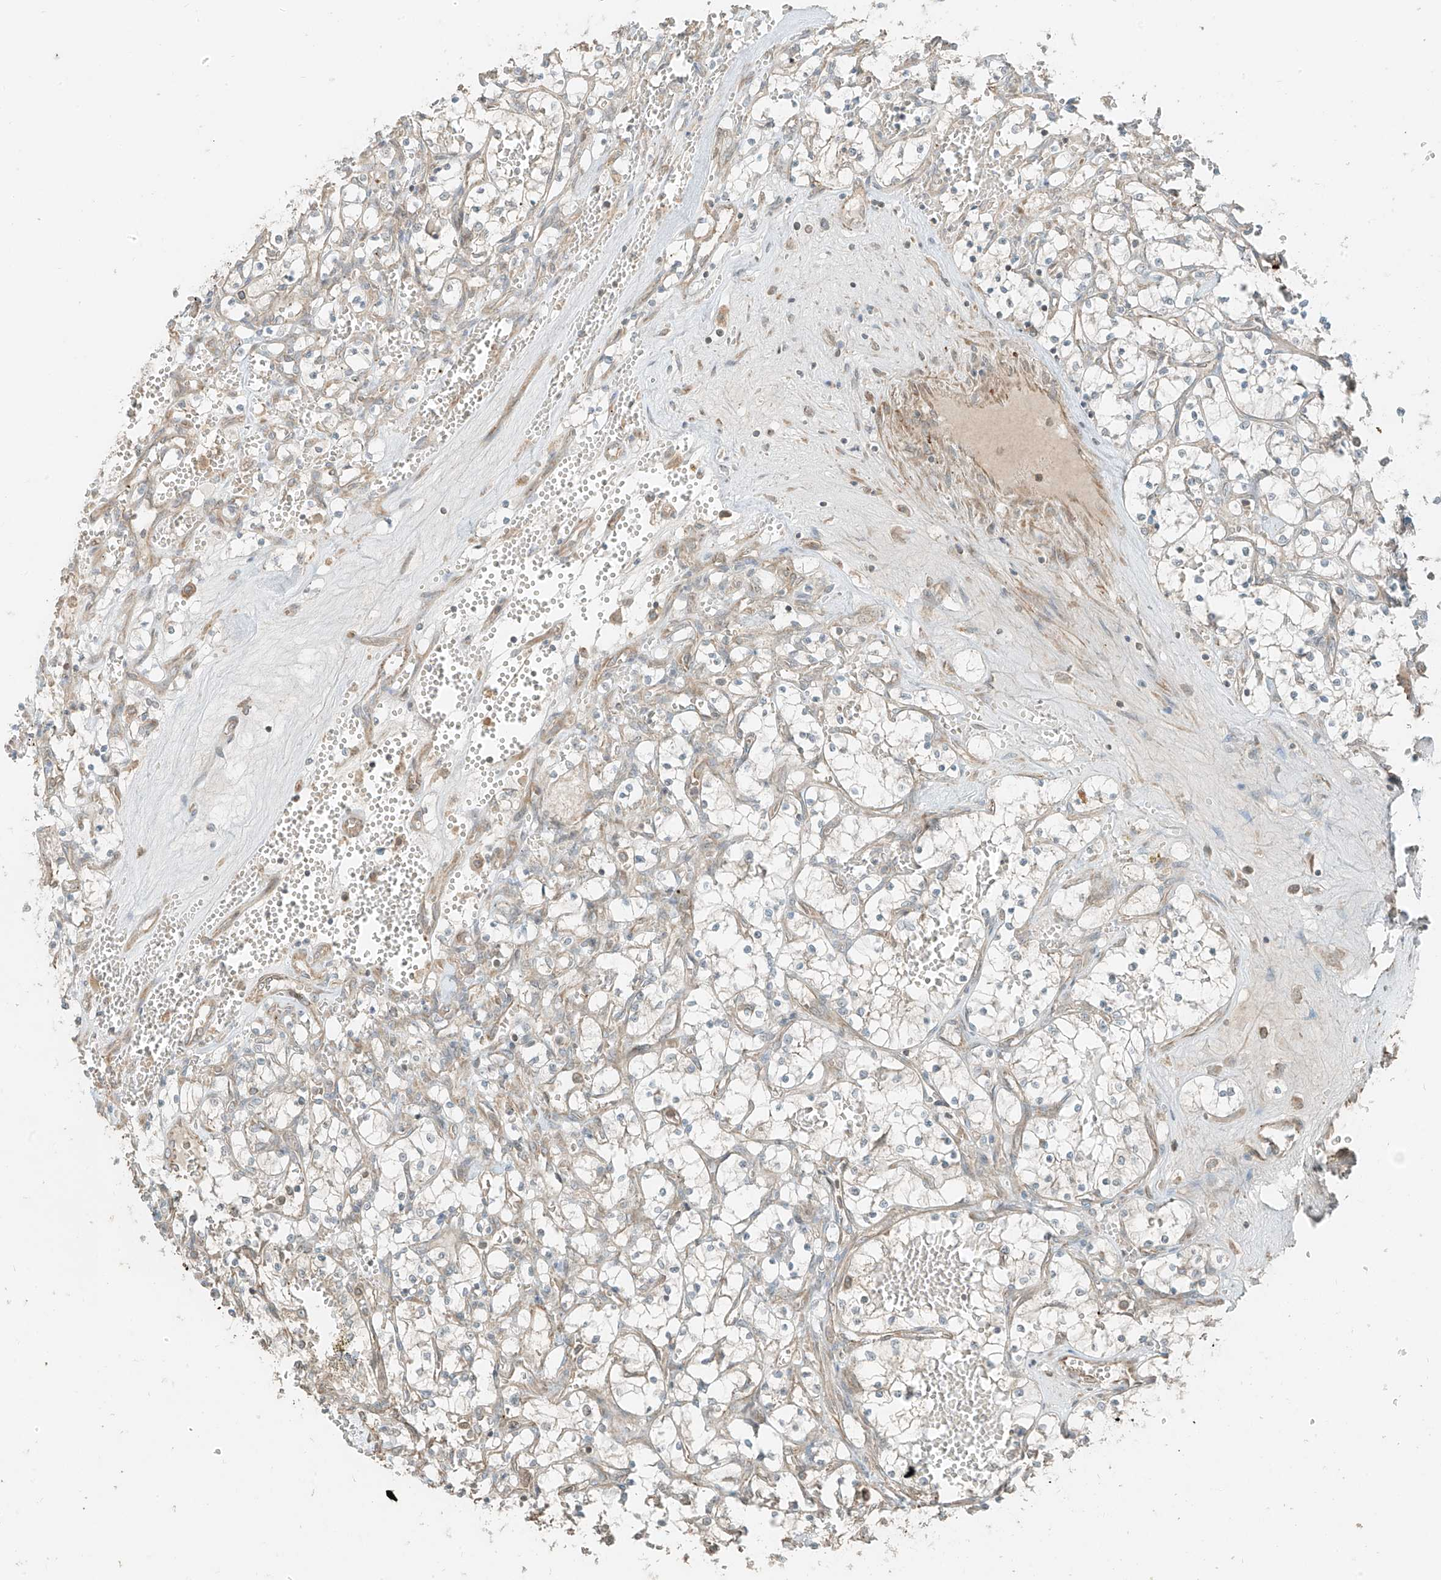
{"staining": {"intensity": "weak", "quantity": "<25%", "location": "cytoplasmic/membranous"}, "tissue": "renal cancer", "cell_type": "Tumor cells", "image_type": "cancer", "snomed": [{"axis": "morphology", "description": "Adenocarcinoma, NOS"}, {"axis": "topography", "description": "Kidney"}], "caption": "Tumor cells show no significant staining in renal adenocarcinoma. (DAB immunohistochemistry (IHC) visualized using brightfield microscopy, high magnification).", "gene": "ANKZF1", "patient": {"sex": "female", "age": 69}}